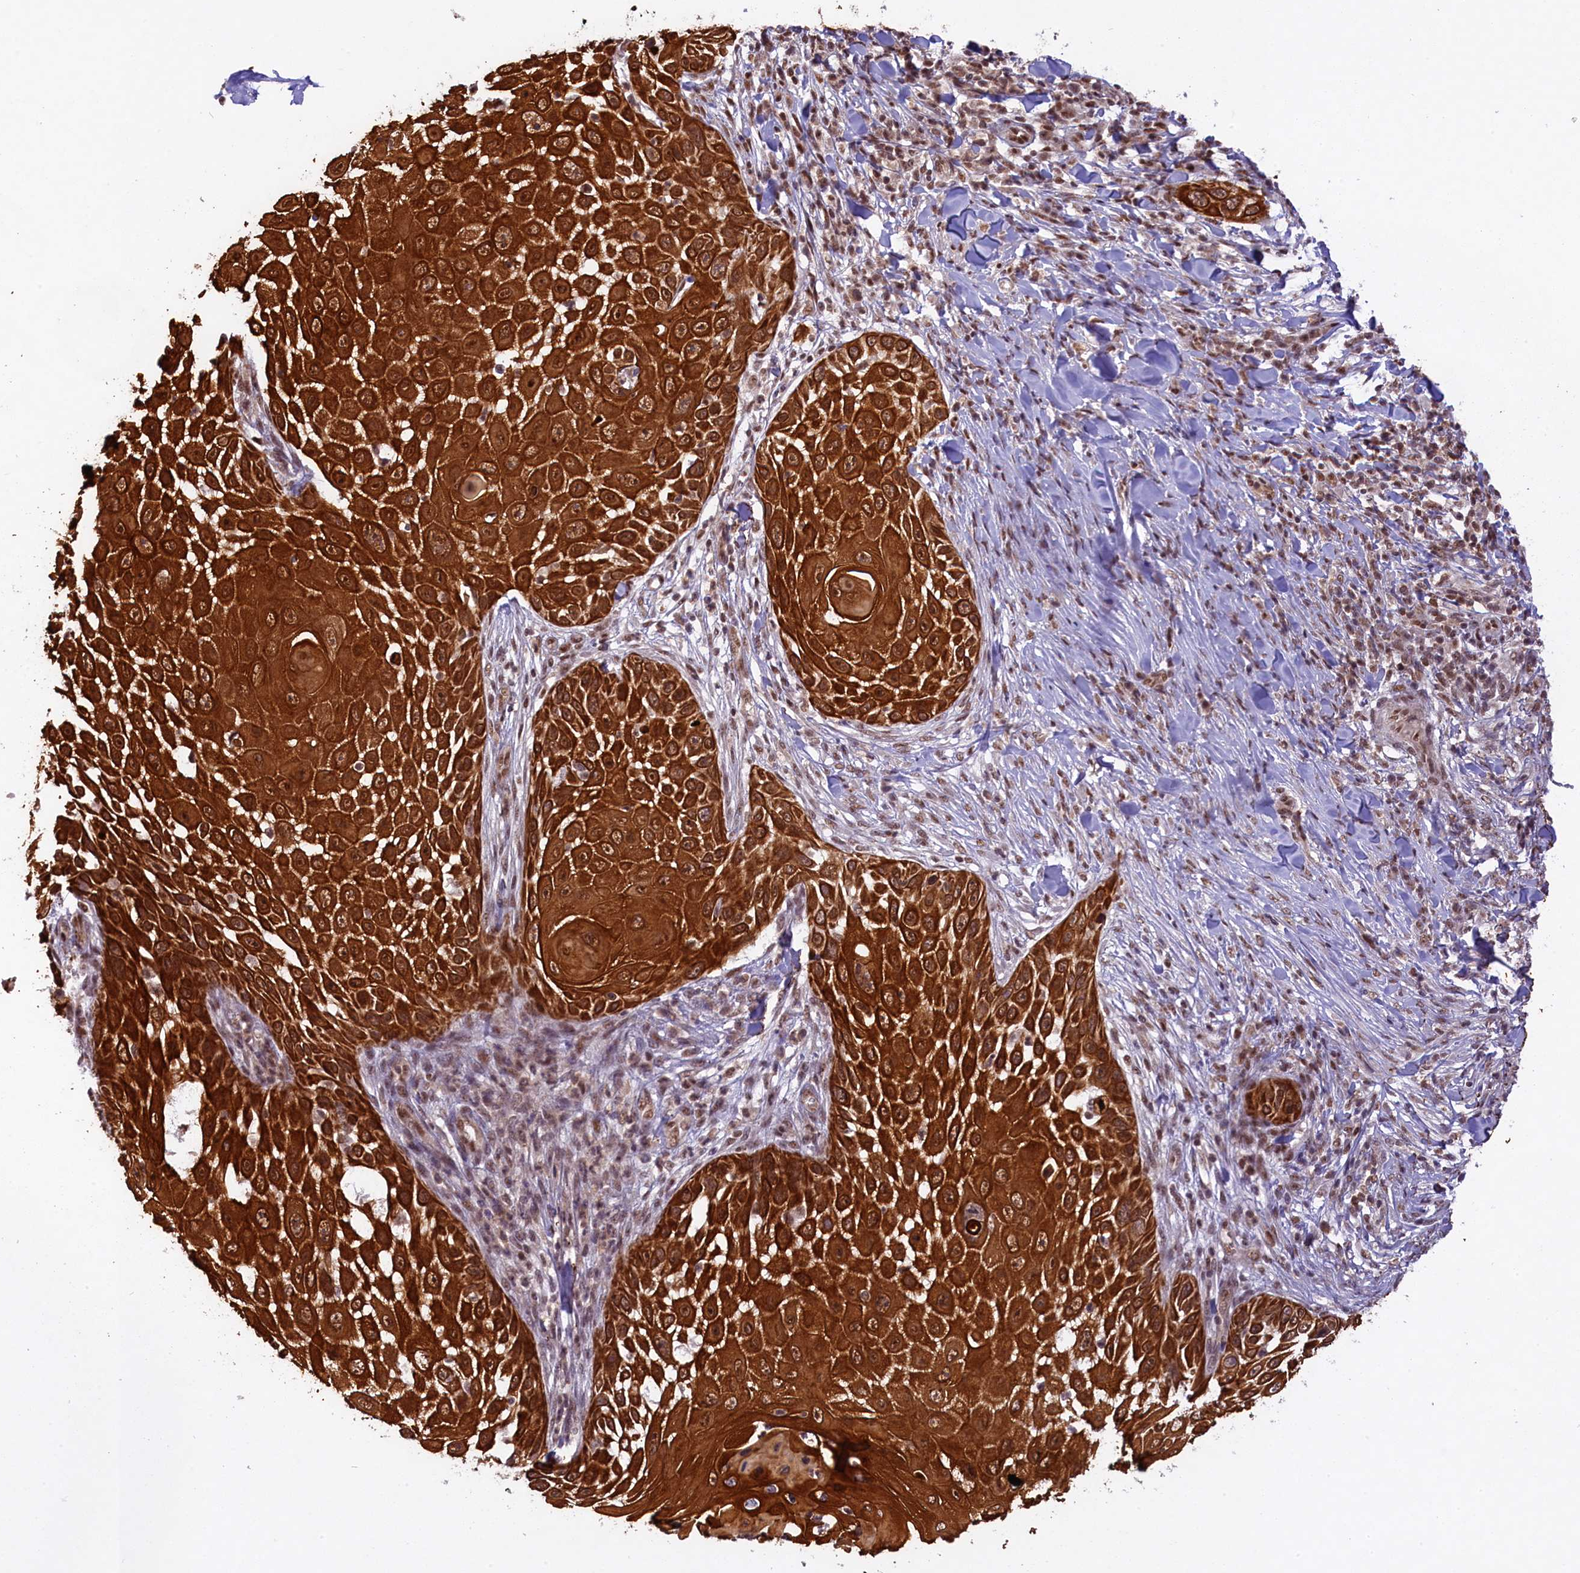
{"staining": {"intensity": "strong", "quantity": ">75%", "location": "cytoplasmic/membranous,nuclear"}, "tissue": "skin cancer", "cell_type": "Tumor cells", "image_type": "cancer", "snomed": [{"axis": "morphology", "description": "Squamous cell carcinoma, NOS"}, {"axis": "topography", "description": "Skin"}], "caption": "Immunohistochemistry (IHC) of skin squamous cell carcinoma shows high levels of strong cytoplasmic/membranous and nuclear positivity in about >75% of tumor cells. The staining was performed using DAB, with brown indicating positive protein expression. Nuclei are stained blue with hematoxylin.", "gene": "CARD8", "patient": {"sex": "female", "age": 44}}